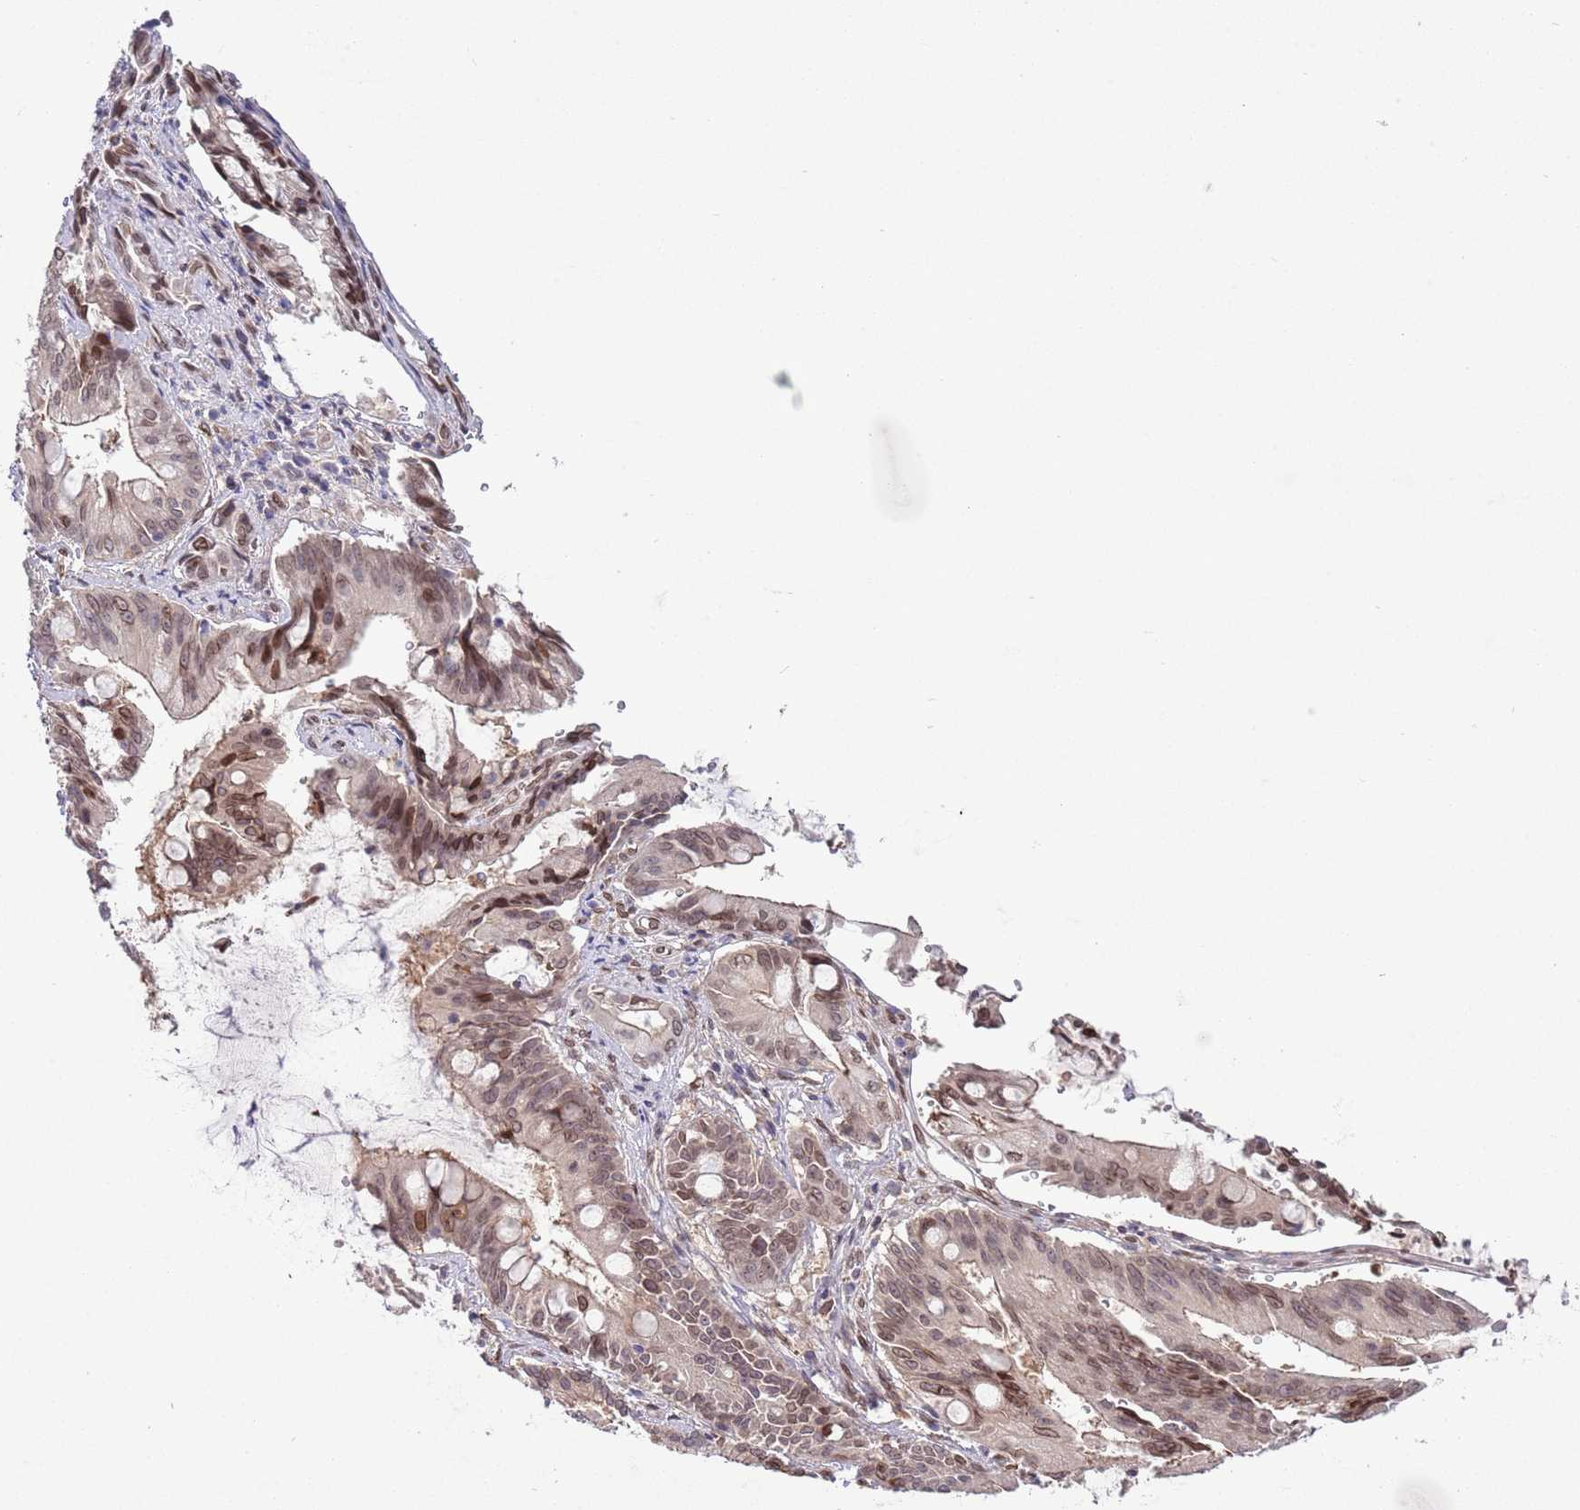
{"staining": {"intensity": "moderate", "quantity": "25%-75%", "location": "nuclear"}, "tissue": "pancreatic cancer", "cell_type": "Tumor cells", "image_type": "cancer", "snomed": [{"axis": "morphology", "description": "Adenocarcinoma, NOS"}, {"axis": "topography", "description": "Pancreas"}], "caption": "Immunohistochemistry (DAB) staining of pancreatic cancer demonstrates moderate nuclear protein staining in approximately 25%-75% of tumor cells.", "gene": "ZNF665", "patient": {"sex": "male", "age": 68}}